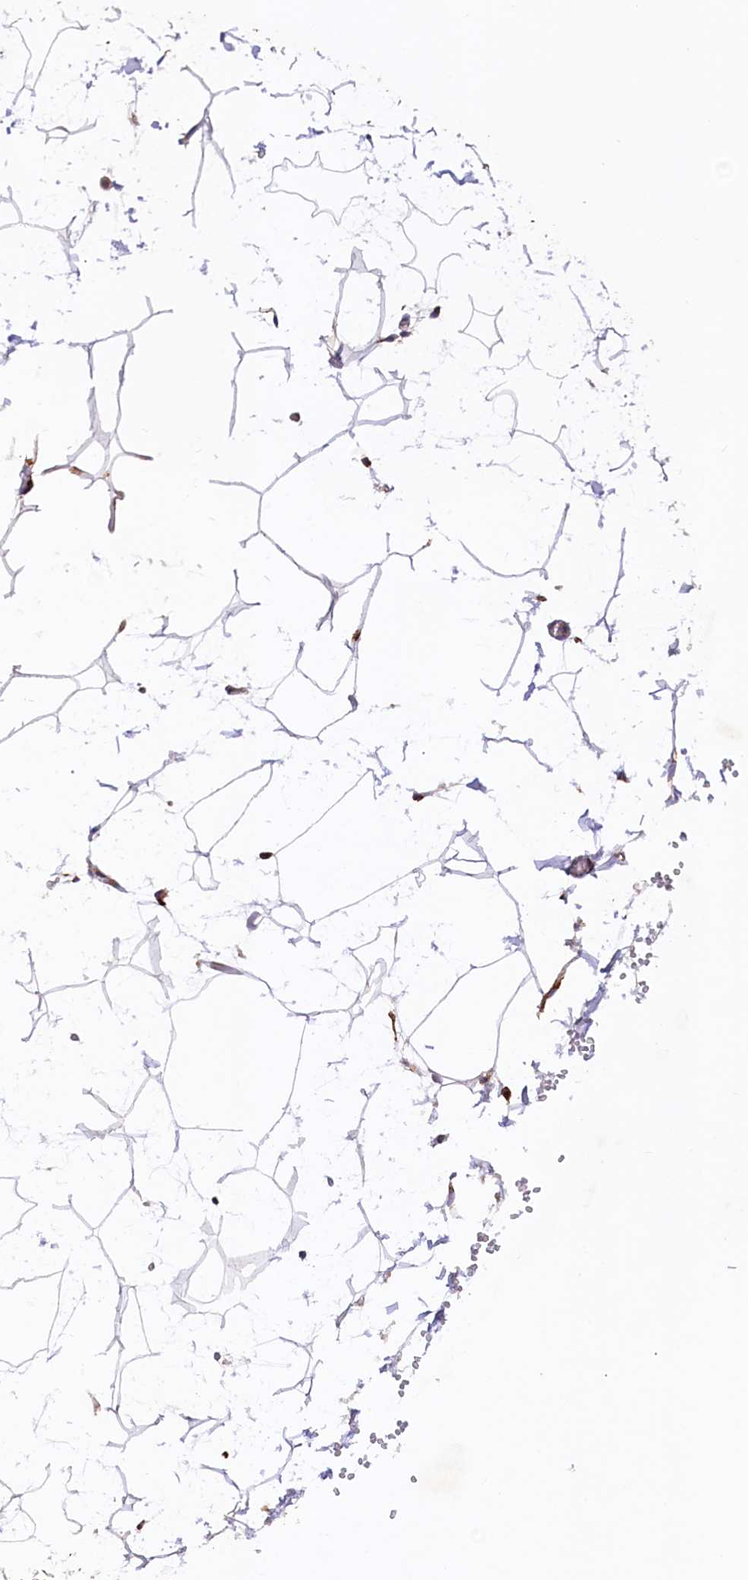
{"staining": {"intensity": "weak", "quantity": "25%-75%", "location": "cytoplasmic/membranous"}, "tissue": "adipose tissue", "cell_type": "Adipocytes", "image_type": "normal", "snomed": [{"axis": "morphology", "description": "Normal tissue, NOS"}, {"axis": "topography", "description": "Gallbladder"}, {"axis": "topography", "description": "Peripheral nerve tissue"}], "caption": "Approximately 25%-75% of adipocytes in normal human adipose tissue reveal weak cytoplasmic/membranous protein positivity as visualized by brown immunohistochemical staining.", "gene": "SSC5D", "patient": {"sex": "male", "age": 38}}